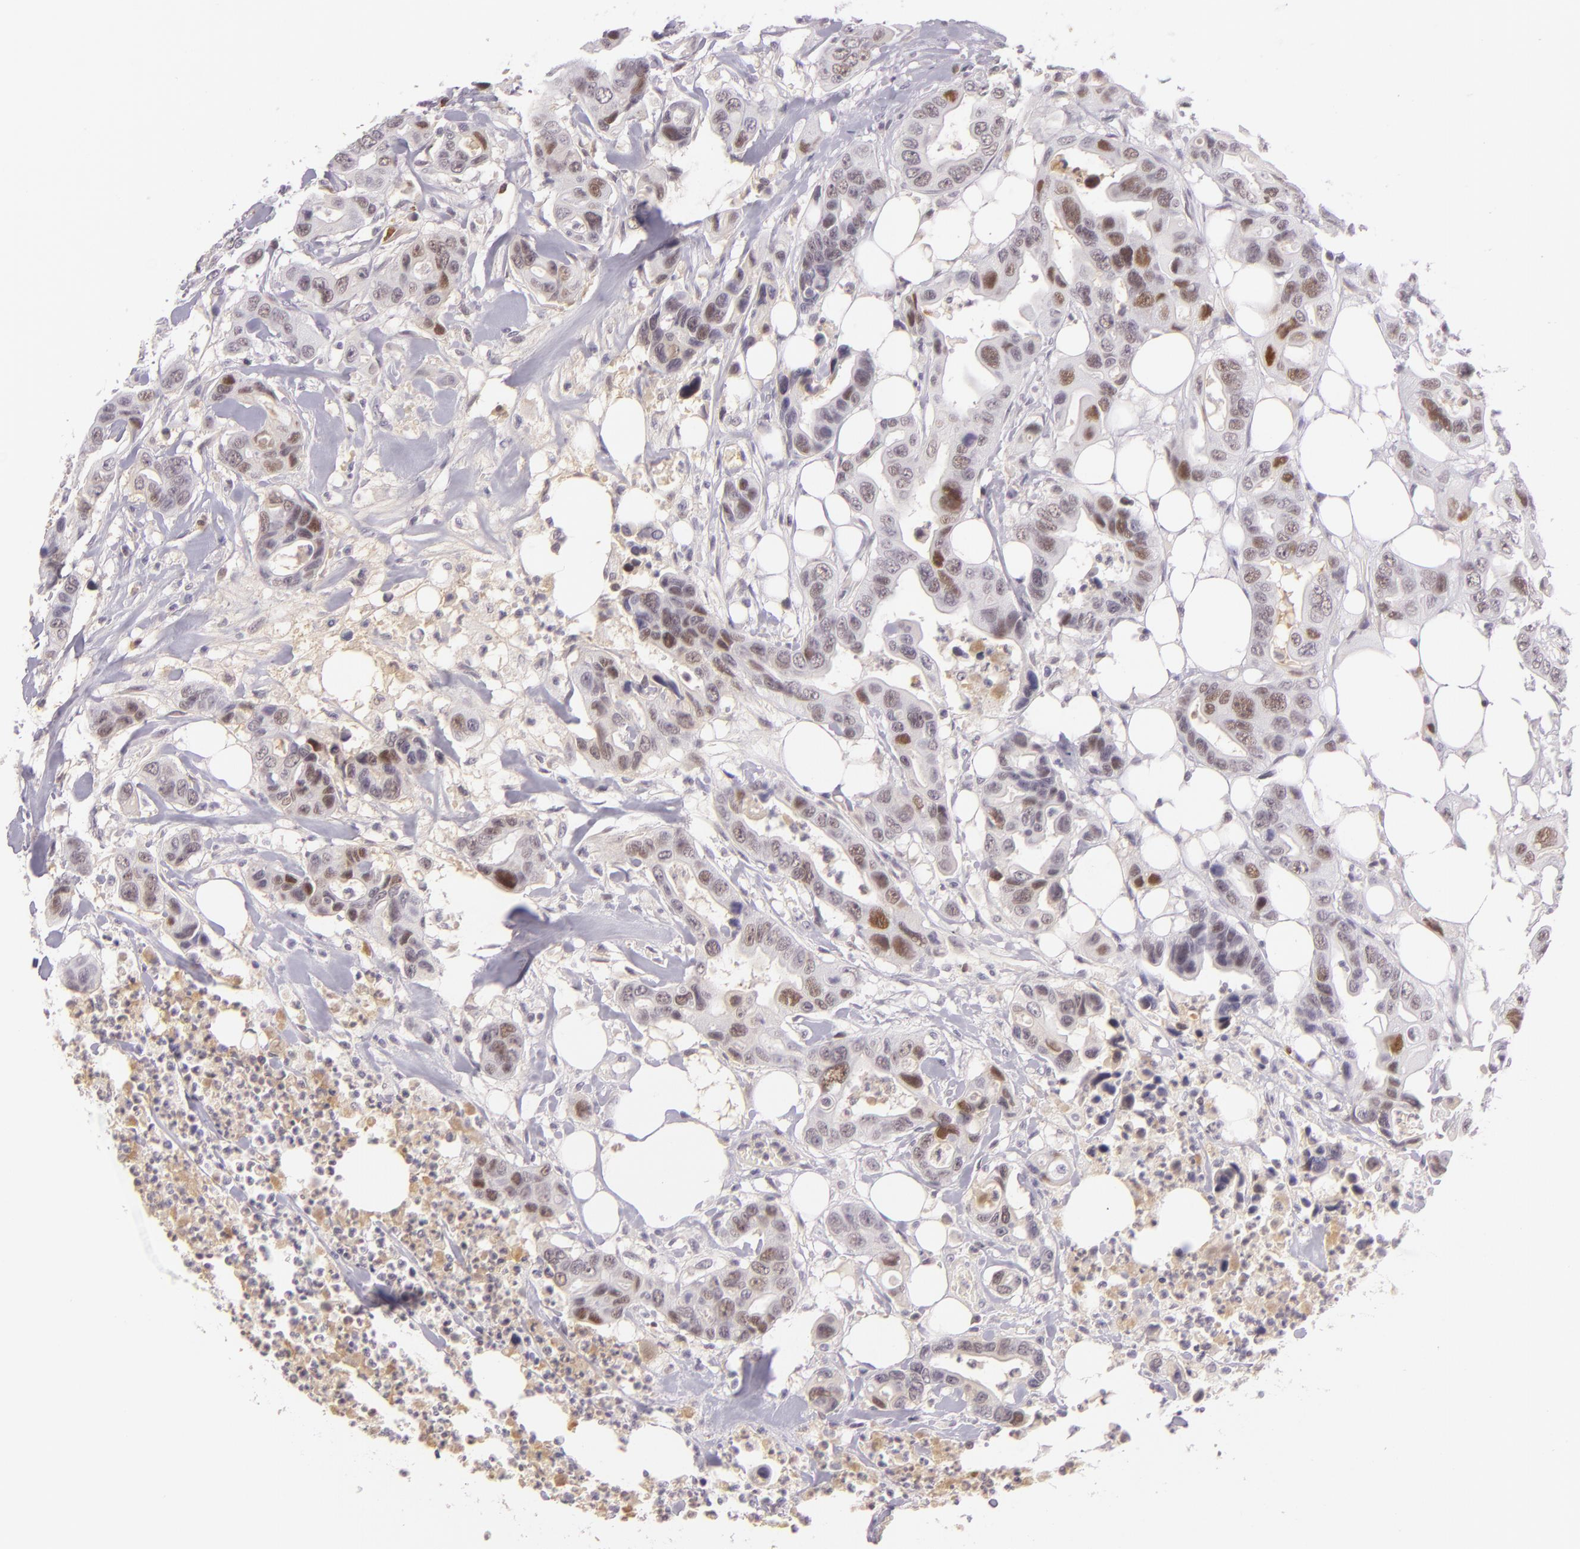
{"staining": {"intensity": "weak", "quantity": "25%-75%", "location": "nuclear"}, "tissue": "colorectal cancer", "cell_type": "Tumor cells", "image_type": "cancer", "snomed": [{"axis": "morphology", "description": "Adenocarcinoma, NOS"}, {"axis": "topography", "description": "Colon"}], "caption": "A photomicrograph of adenocarcinoma (colorectal) stained for a protein displays weak nuclear brown staining in tumor cells.", "gene": "CHEK2", "patient": {"sex": "female", "age": 70}}